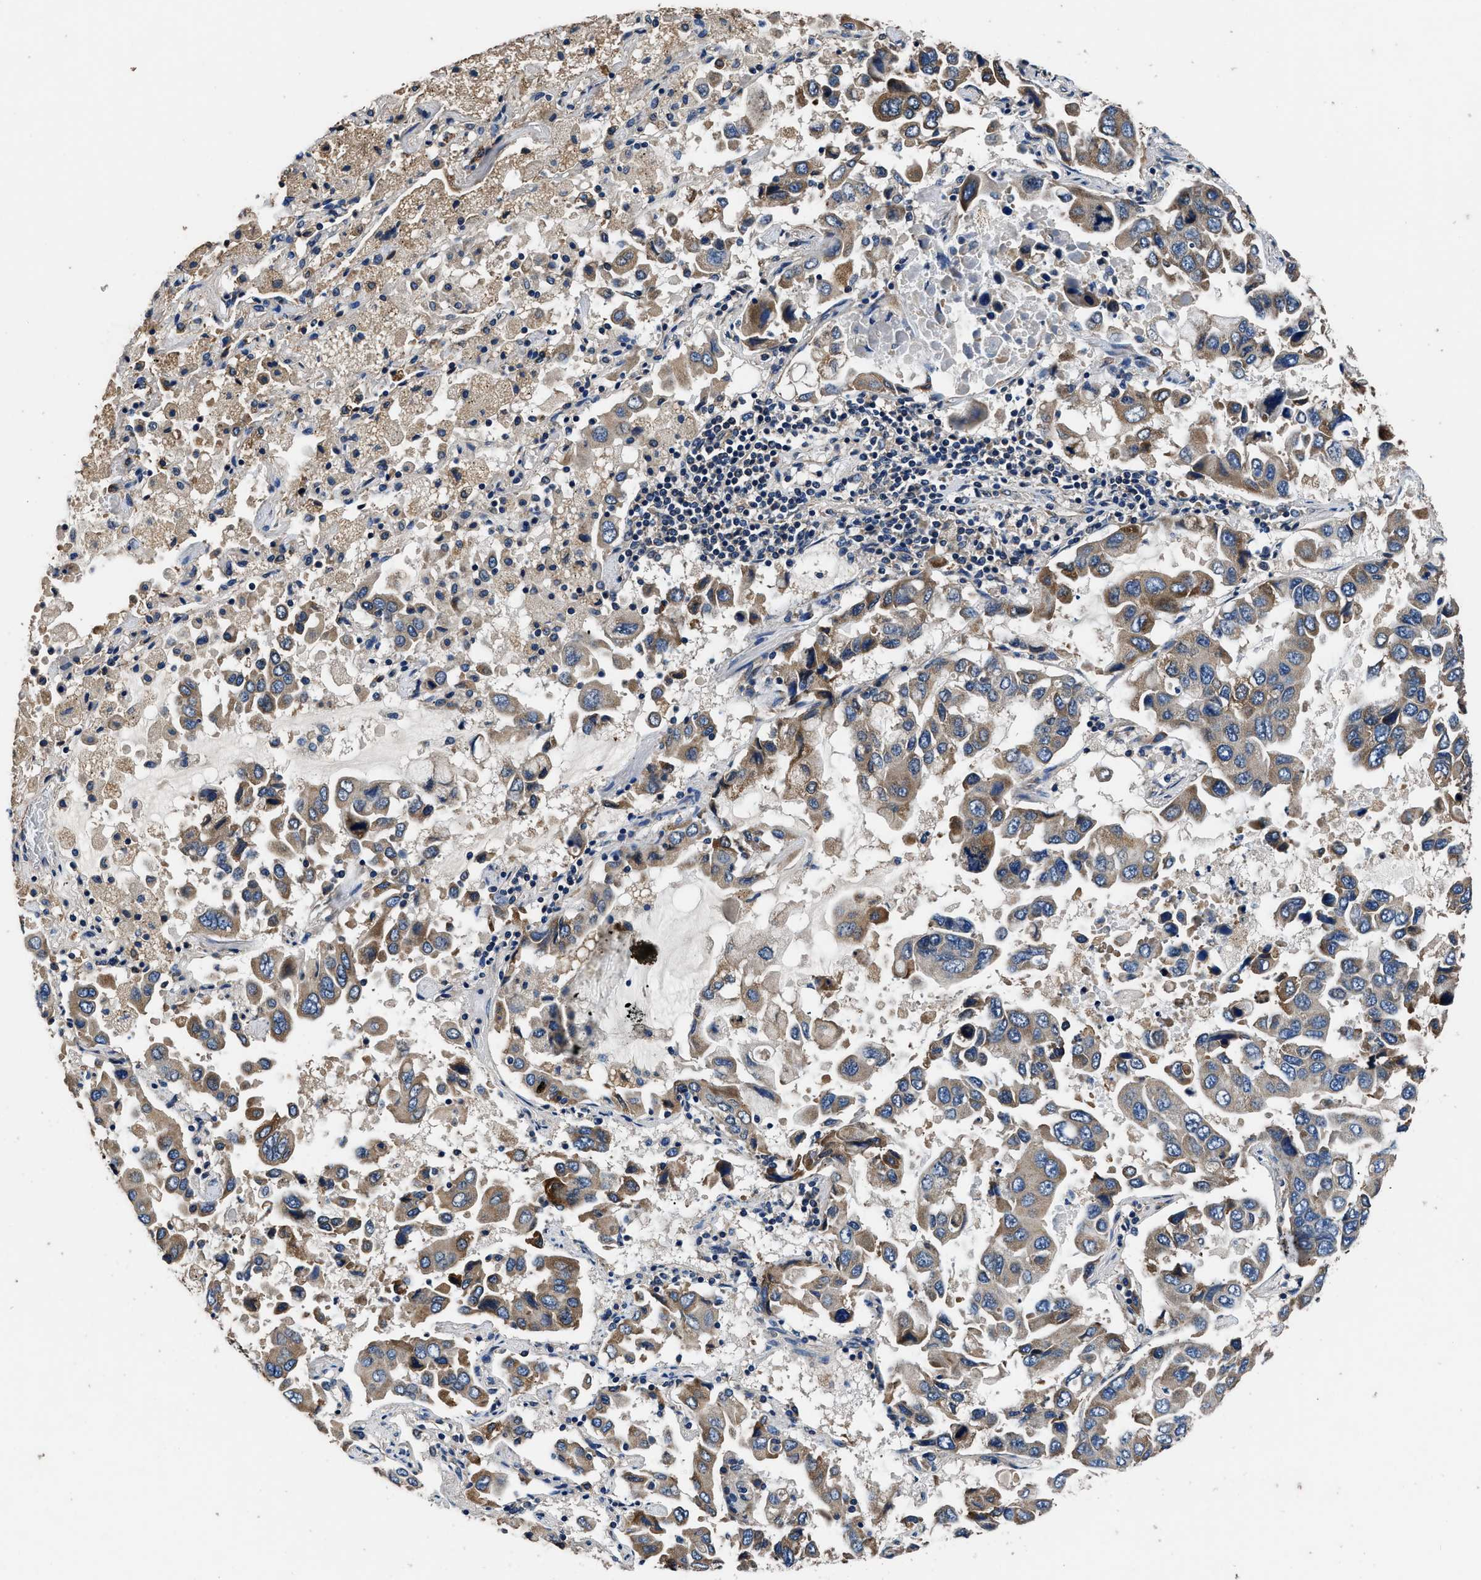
{"staining": {"intensity": "moderate", "quantity": ">75%", "location": "cytoplasmic/membranous"}, "tissue": "lung cancer", "cell_type": "Tumor cells", "image_type": "cancer", "snomed": [{"axis": "morphology", "description": "Adenocarcinoma, NOS"}, {"axis": "topography", "description": "Lung"}], "caption": "About >75% of tumor cells in human adenocarcinoma (lung) display moderate cytoplasmic/membranous protein positivity as visualized by brown immunohistochemical staining.", "gene": "DHRS7B", "patient": {"sex": "male", "age": 64}}